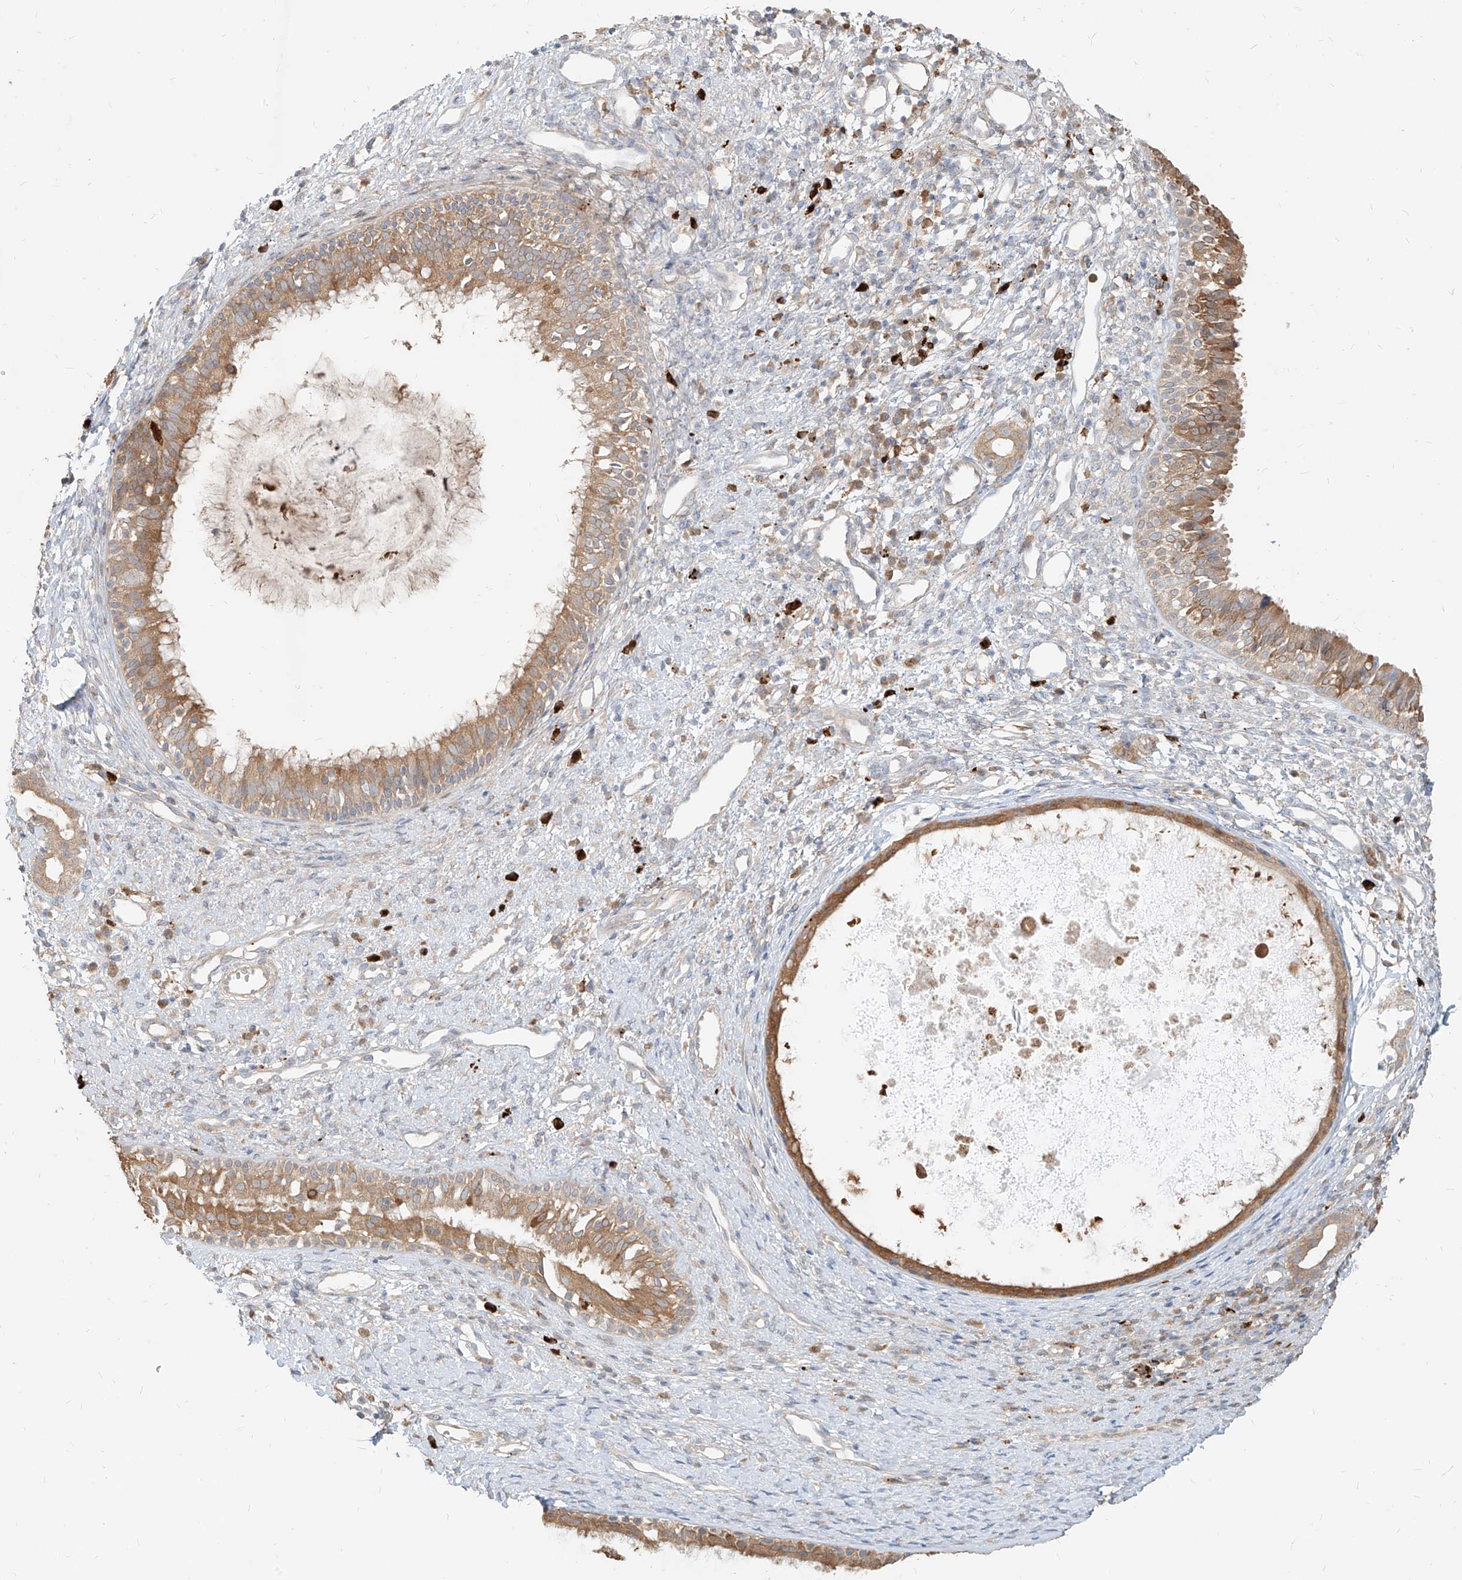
{"staining": {"intensity": "moderate", "quantity": ">75%", "location": "cytoplasmic/membranous"}, "tissue": "nasopharynx", "cell_type": "Respiratory epithelial cells", "image_type": "normal", "snomed": [{"axis": "morphology", "description": "Normal tissue, NOS"}, {"axis": "topography", "description": "Nasopharynx"}], "caption": "DAB immunohistochemical staining of normal nasopharynx demonstrates moderate cytoplasmic/membranous protein positivity in approximately >75% of respiratory epithelial cells. The protein is stained brown, and the nuclei are stained in blue (DAB IHC with brightfield microscopy, high magnification).", "gene": "PGD", "patient": {"sex": "male", "age": 22}}